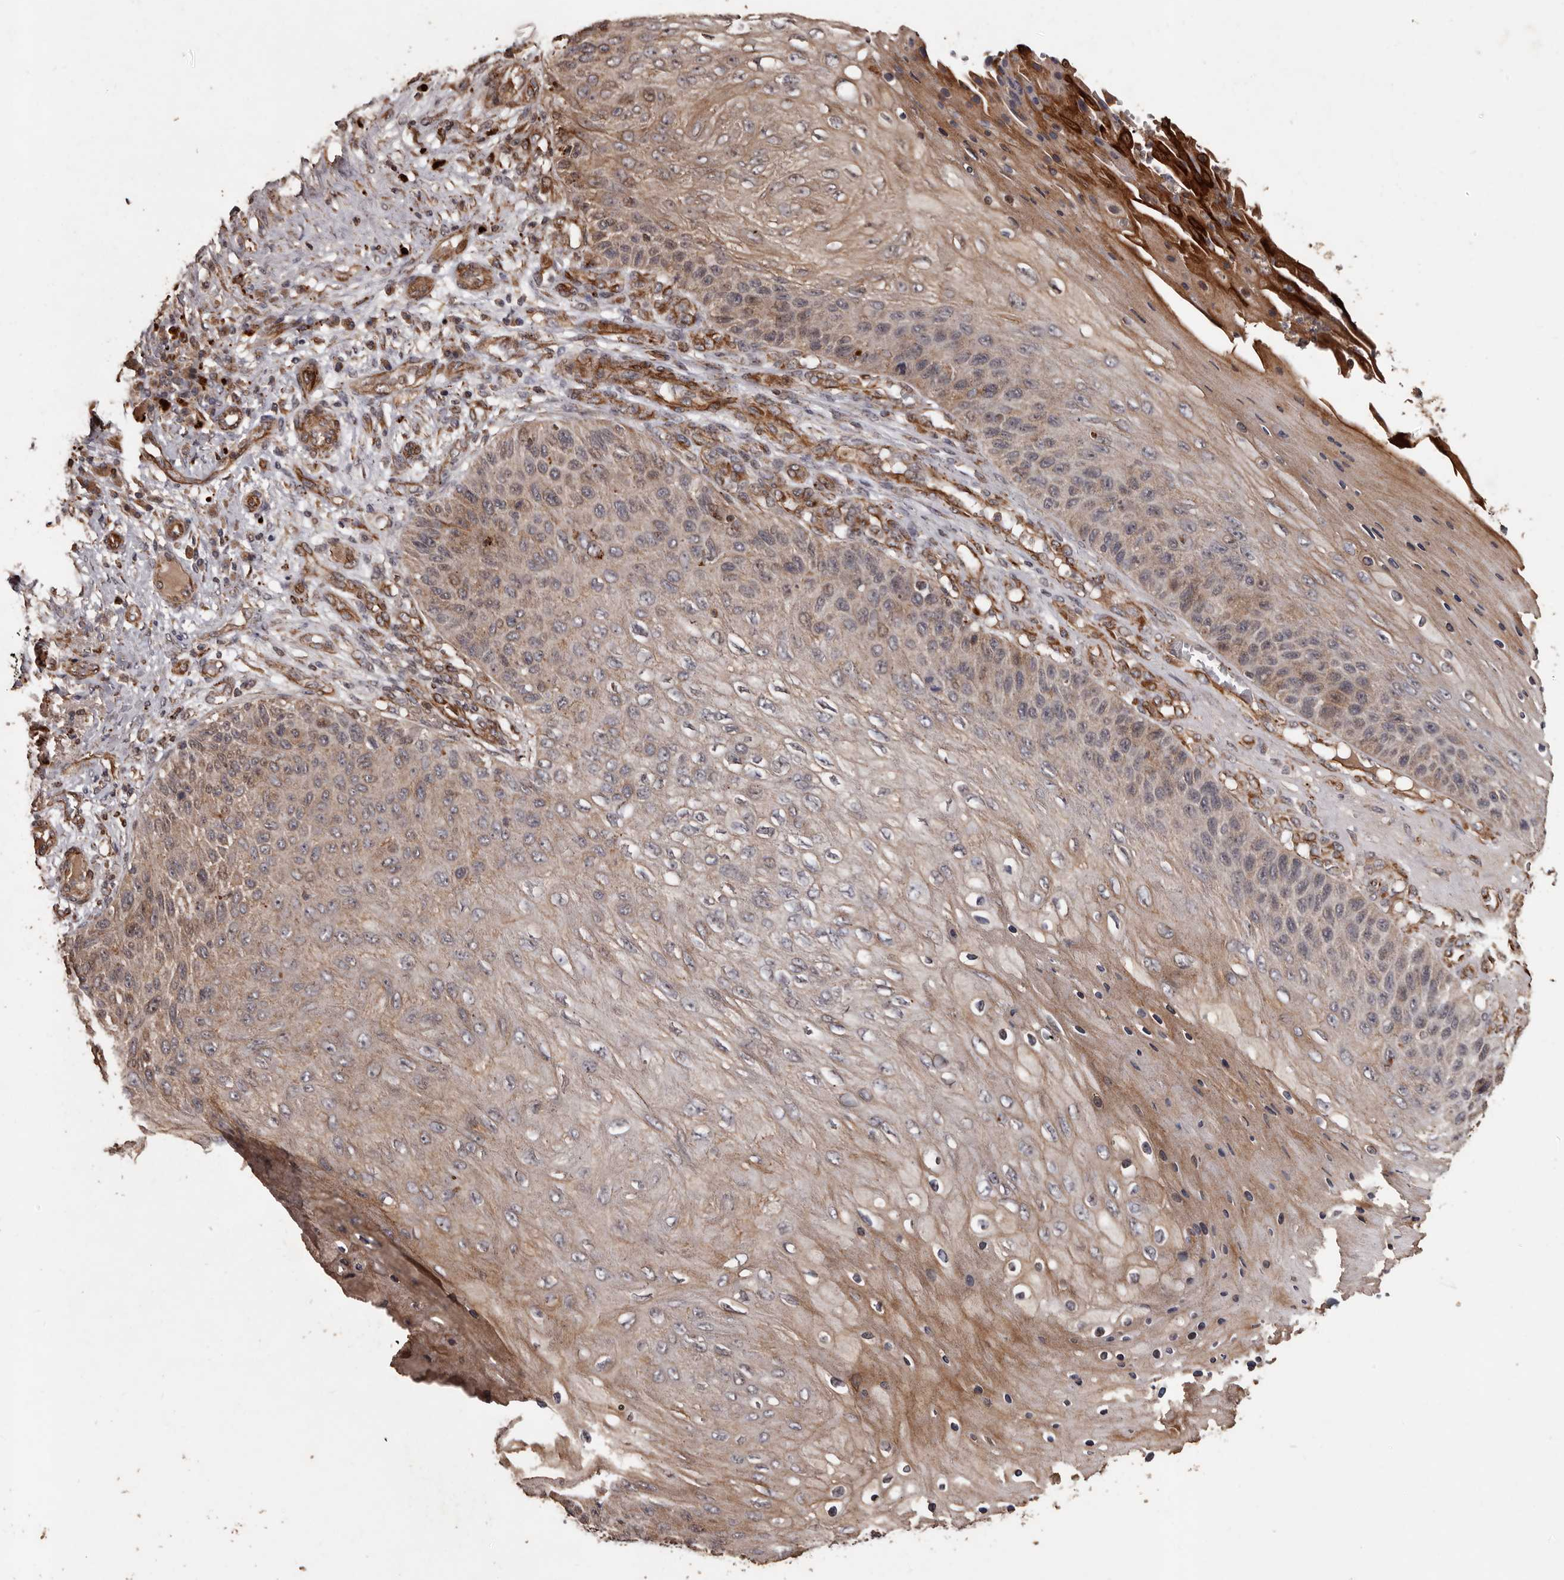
{"staining": {"intensity": "moderate", "quantity": "<25%", "location": "cytoplasmic/membranous,nuclear"}, "tissue": "skin cancer", "cell_type": "Tumor cells", "image_type": "cancer", "snomed": [{"axis": "morphology", "description": "Squamous cell carcinoma, NOS"}, {"axis": "topography", "description": "Skin"}], "caption": "DAB immunohistochemical staining of squamous cell carcinoma (skin) displays moderate cytoplasmic/membranous and nuclear protein positivity in about <25% of tumor cells.", "gene": "BRAT1", "patient": {"sex": "female", "age": 88}}